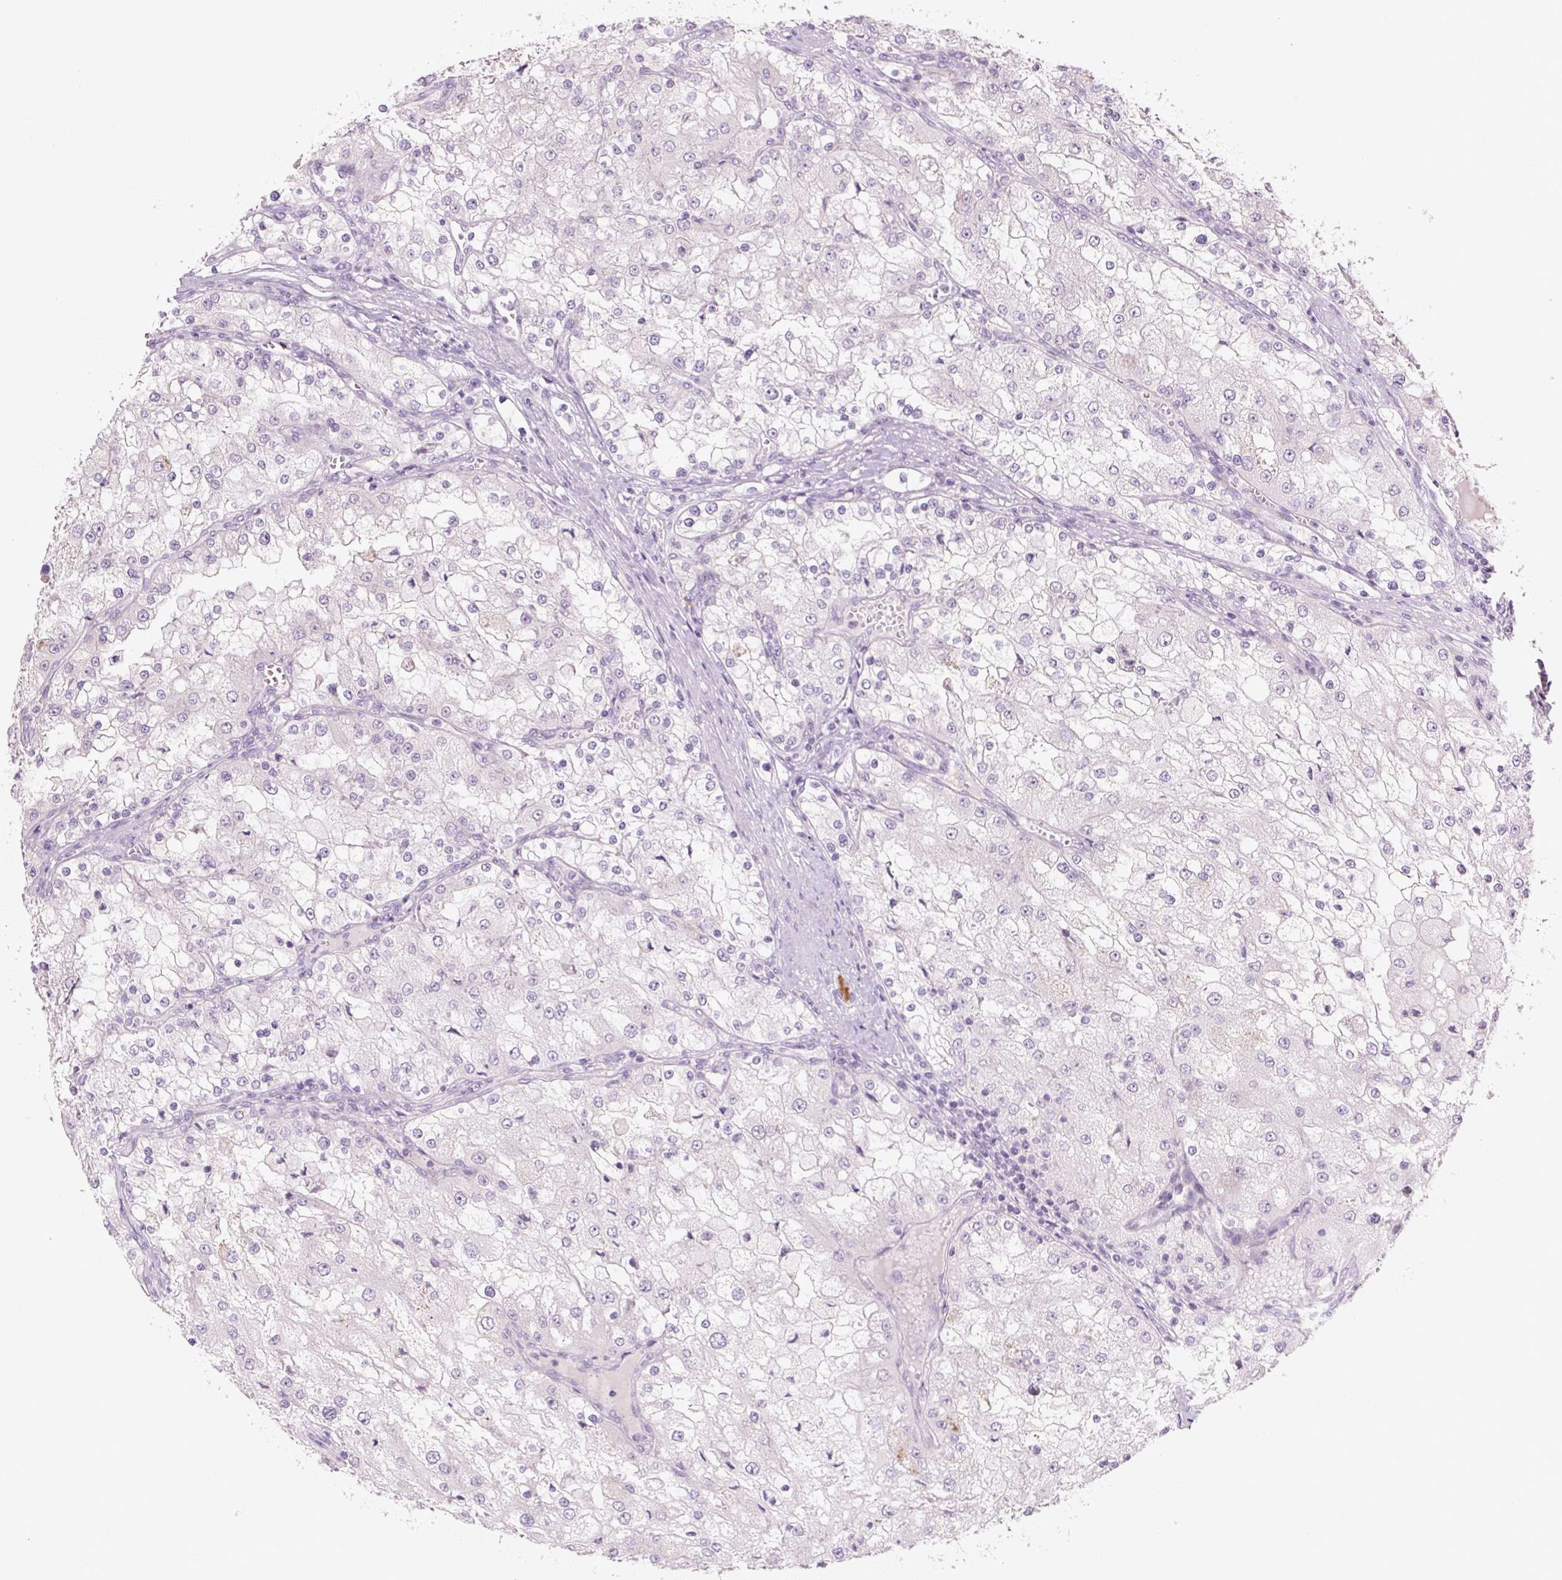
{"staining": {"intensity": "negative", "quantity": "none", "location": "none"}, "tissue": "renal cancer", "cell_type": "Tumor cells", "image_type": "cancer", "snomed": [{"axis": "morphology", "description": "Adenocarcinoma, NOS"}, {"axis": "topography", "description": "Kidney"}], "caption": "Adenocarcinoma (renal) was stained to show a protein in brown. There is no significant staining in tumor cells.", "gene": "TMEM100", "patient": {"sex": "female", "age": 74}}